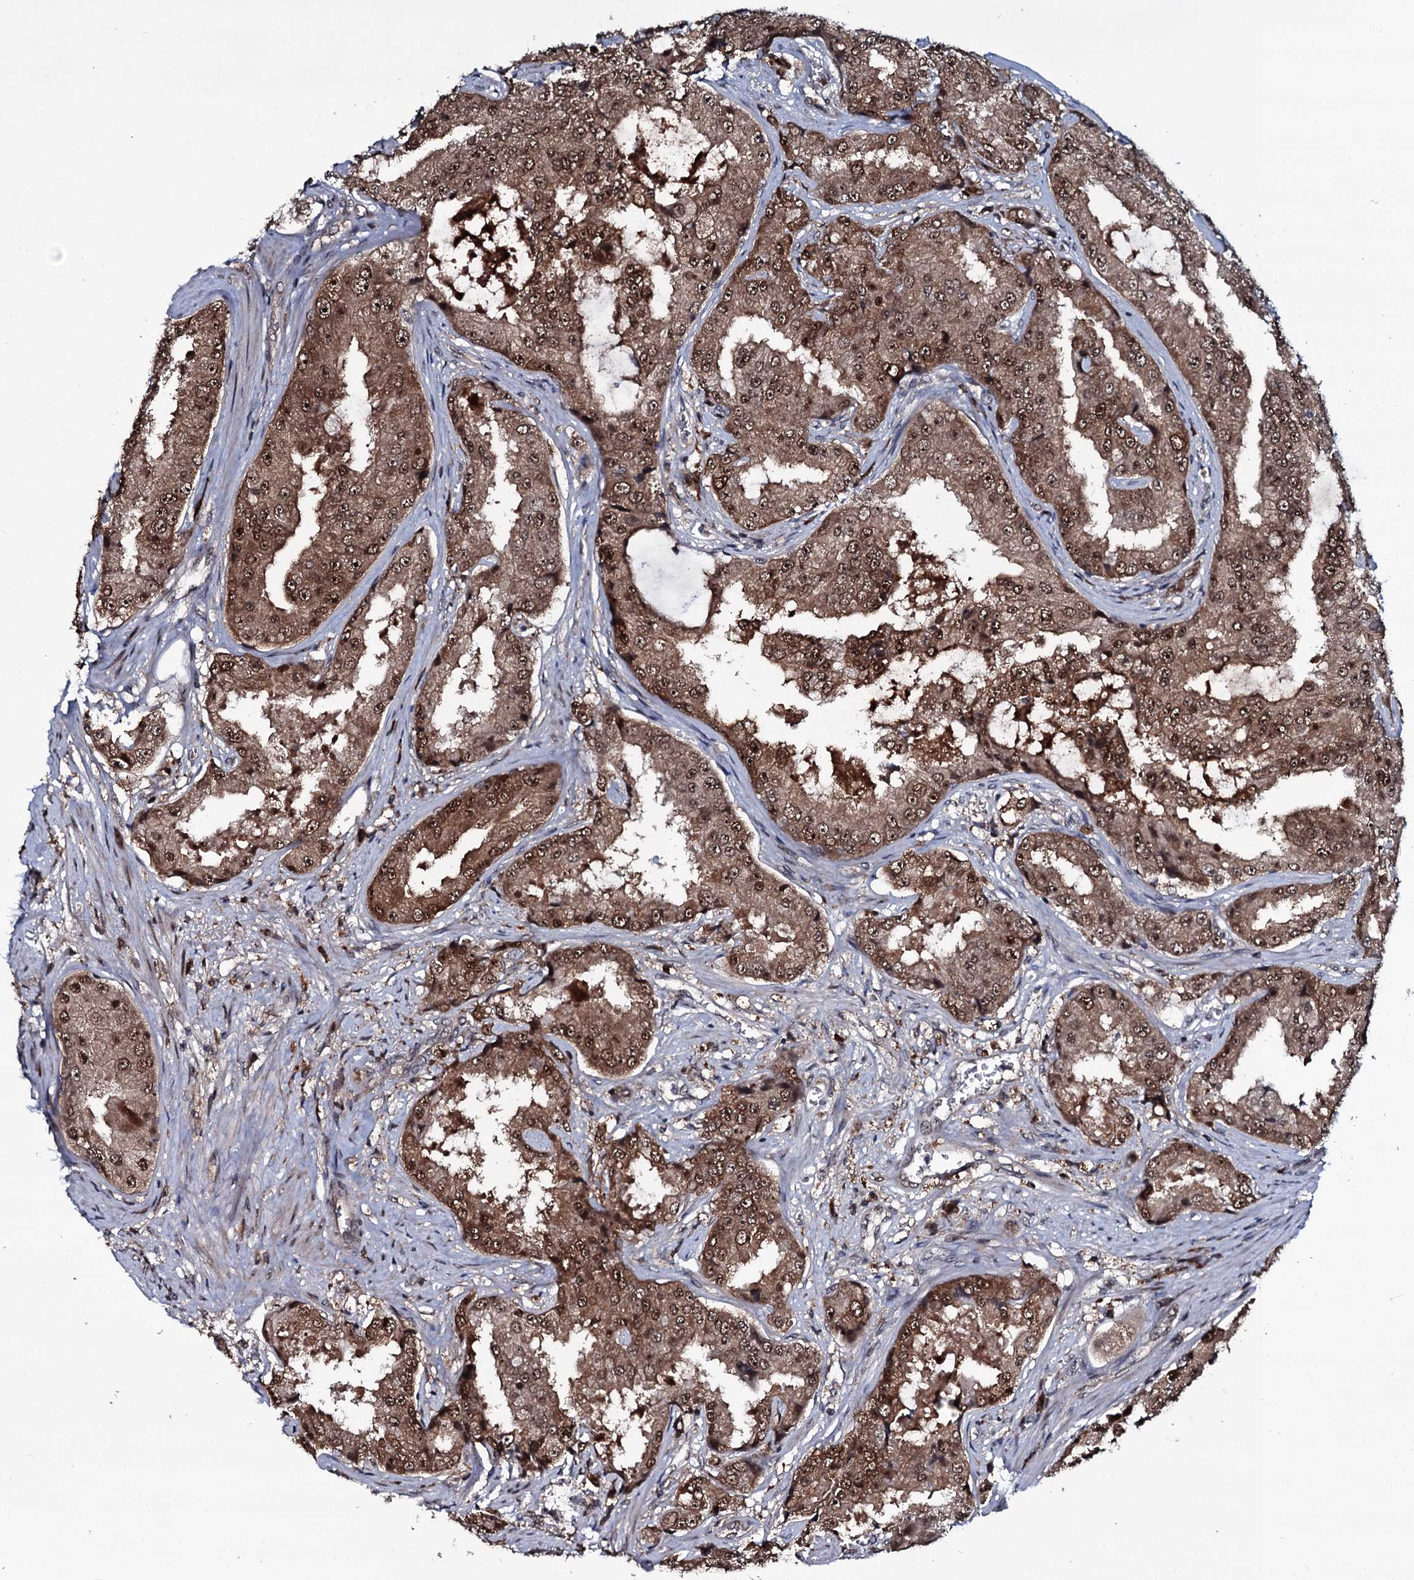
{"staining": {"intensity": "strong", "quantity": ">75%", "location": "cytoplasmic/membranous,nuclear"}, "tissue": "prostate cancer", "cell_type": "Tumor cells", "image_type": "cancer", "snomed": [{"axis": "morphology", "description": "Adenocarcinoma, High grade"}, {"axis": "topography", "description": "Prostate"}], "caption": "The image exhibits a brown stain indicating the presence of a protein in the cytoplasmic/membranous and nuclear of tumor cells in prostate high-grade adenocarcinoma. (IHC, brightfield microscopy, high magnification).", "gene": "HDDC3", "patient": {"sex": "male", "age": 73}}